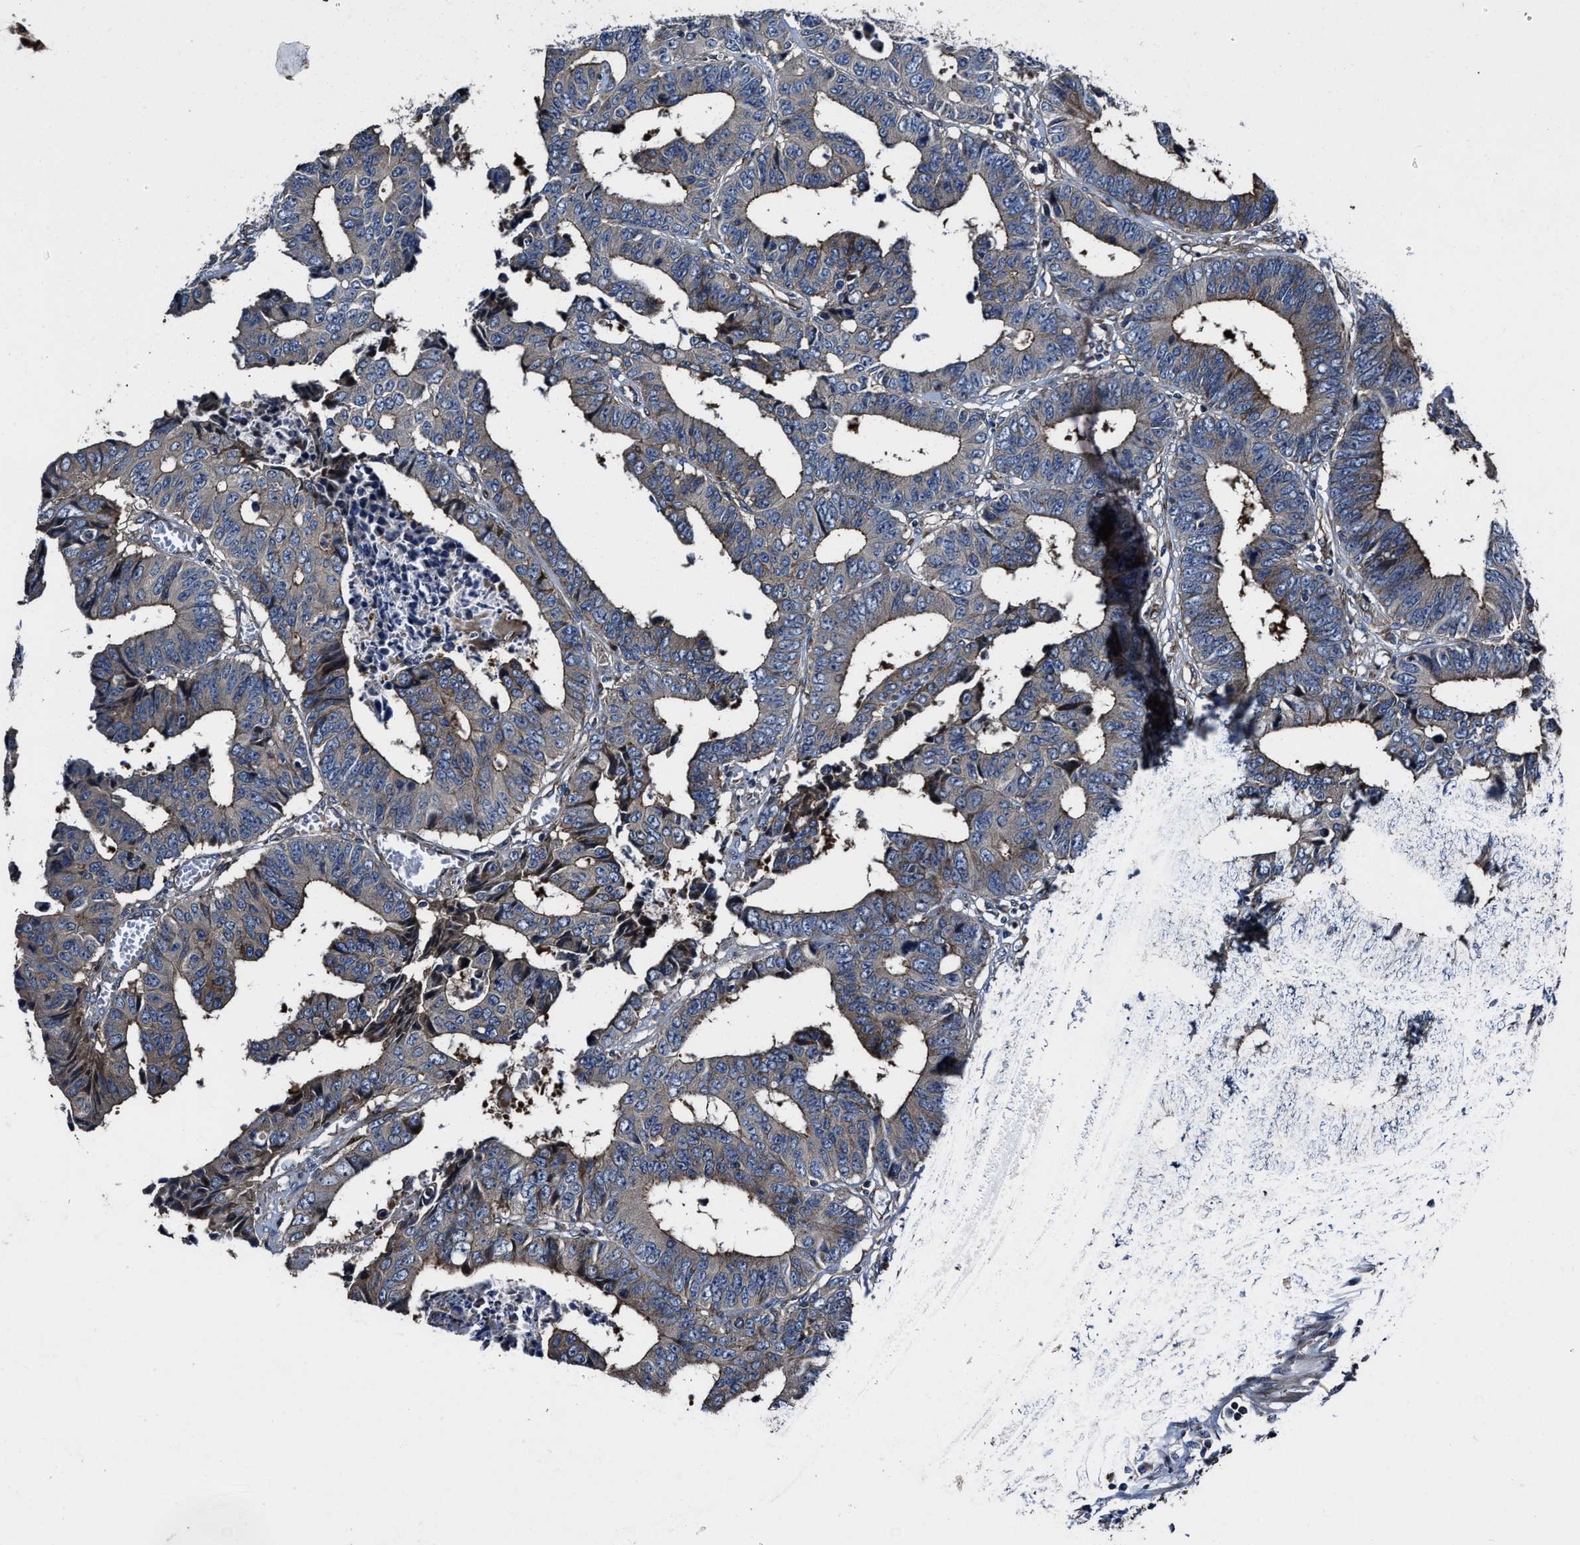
{"staining": {"intensity": "moderate", "quantity": "25%-75%", "location": "cytoplasmic/membranous"}, "tissue": "colorectal cancer", "cell_type": "Tumor cells", "image_type": "cancer", "snomed": [{"axis": "morphology", "description": "Adenocarcinoma, NOS"}, {"axis": "topography", "description": "Rectum"}], "caption": "Immunohistochemistry image of neoplastic tissue: human colorectal cancer stained using IHC shows medium levels of moderate protein expression localized specifically in the cytoplasmic/membranous of tumor cells, appearing as a cytoplasmic/membranous brown color.", "gene": "PTAR1", "patient": {"sex": "male", "age": 84}}